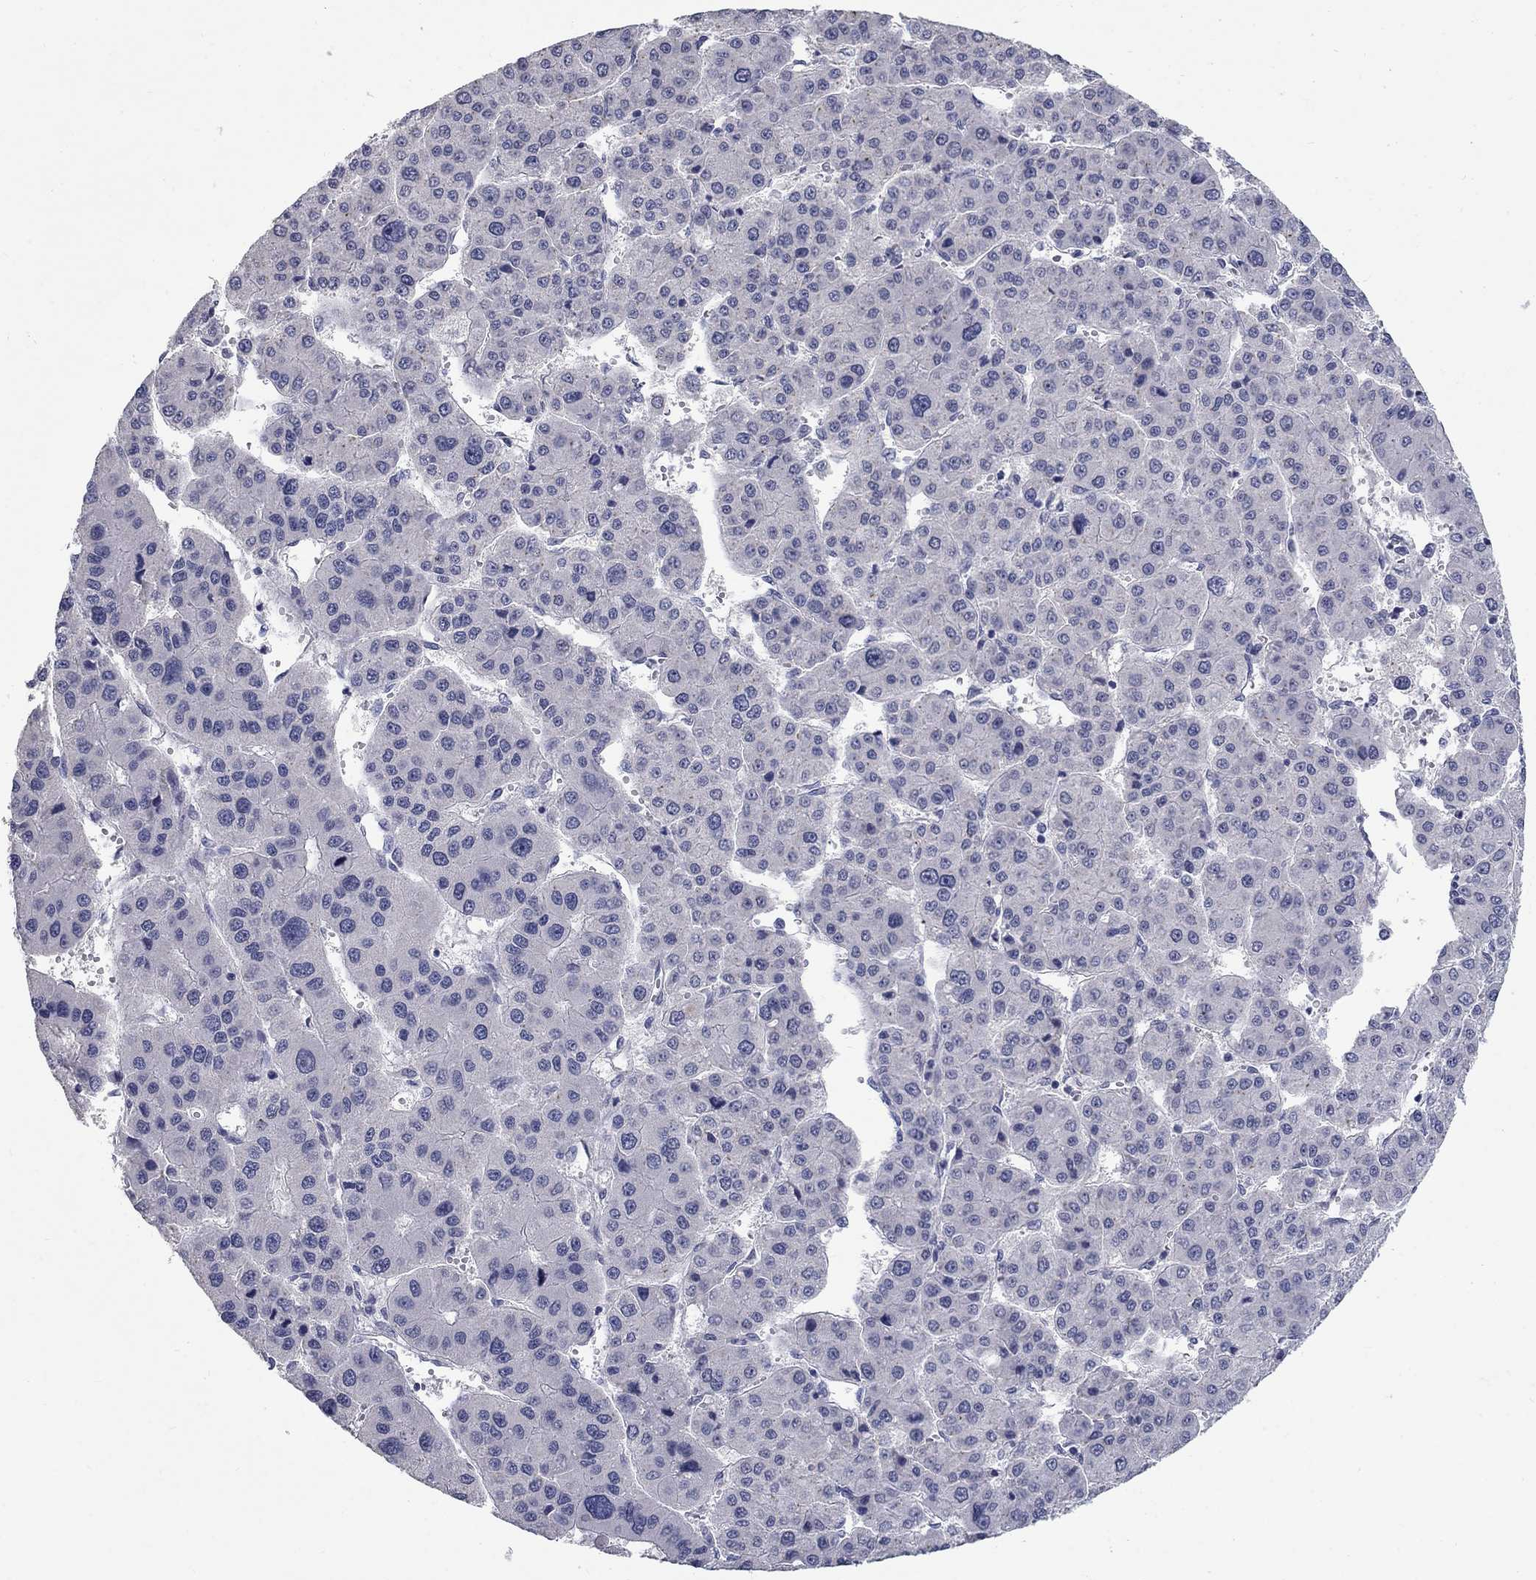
{"staining": {"intensity": "negative", "quantity": "none", "location": "none"}, "tissue": "liver cancer", "cell_type": "Tumor cells", "image_type": "cancer", "snomed": [{"axis": "morphology", "description": "Carcinoma, Hepatocellular, NOS"}, {"axis": "topography", "description": "Liver"}], "caption": "Liver cancer (hepatocellular carcinoma) was stained to show a protein in brown. There is no significant expression in tumor cells.", "gene": "PTH1R", "patient": {"sex": "male", "age": 73}}